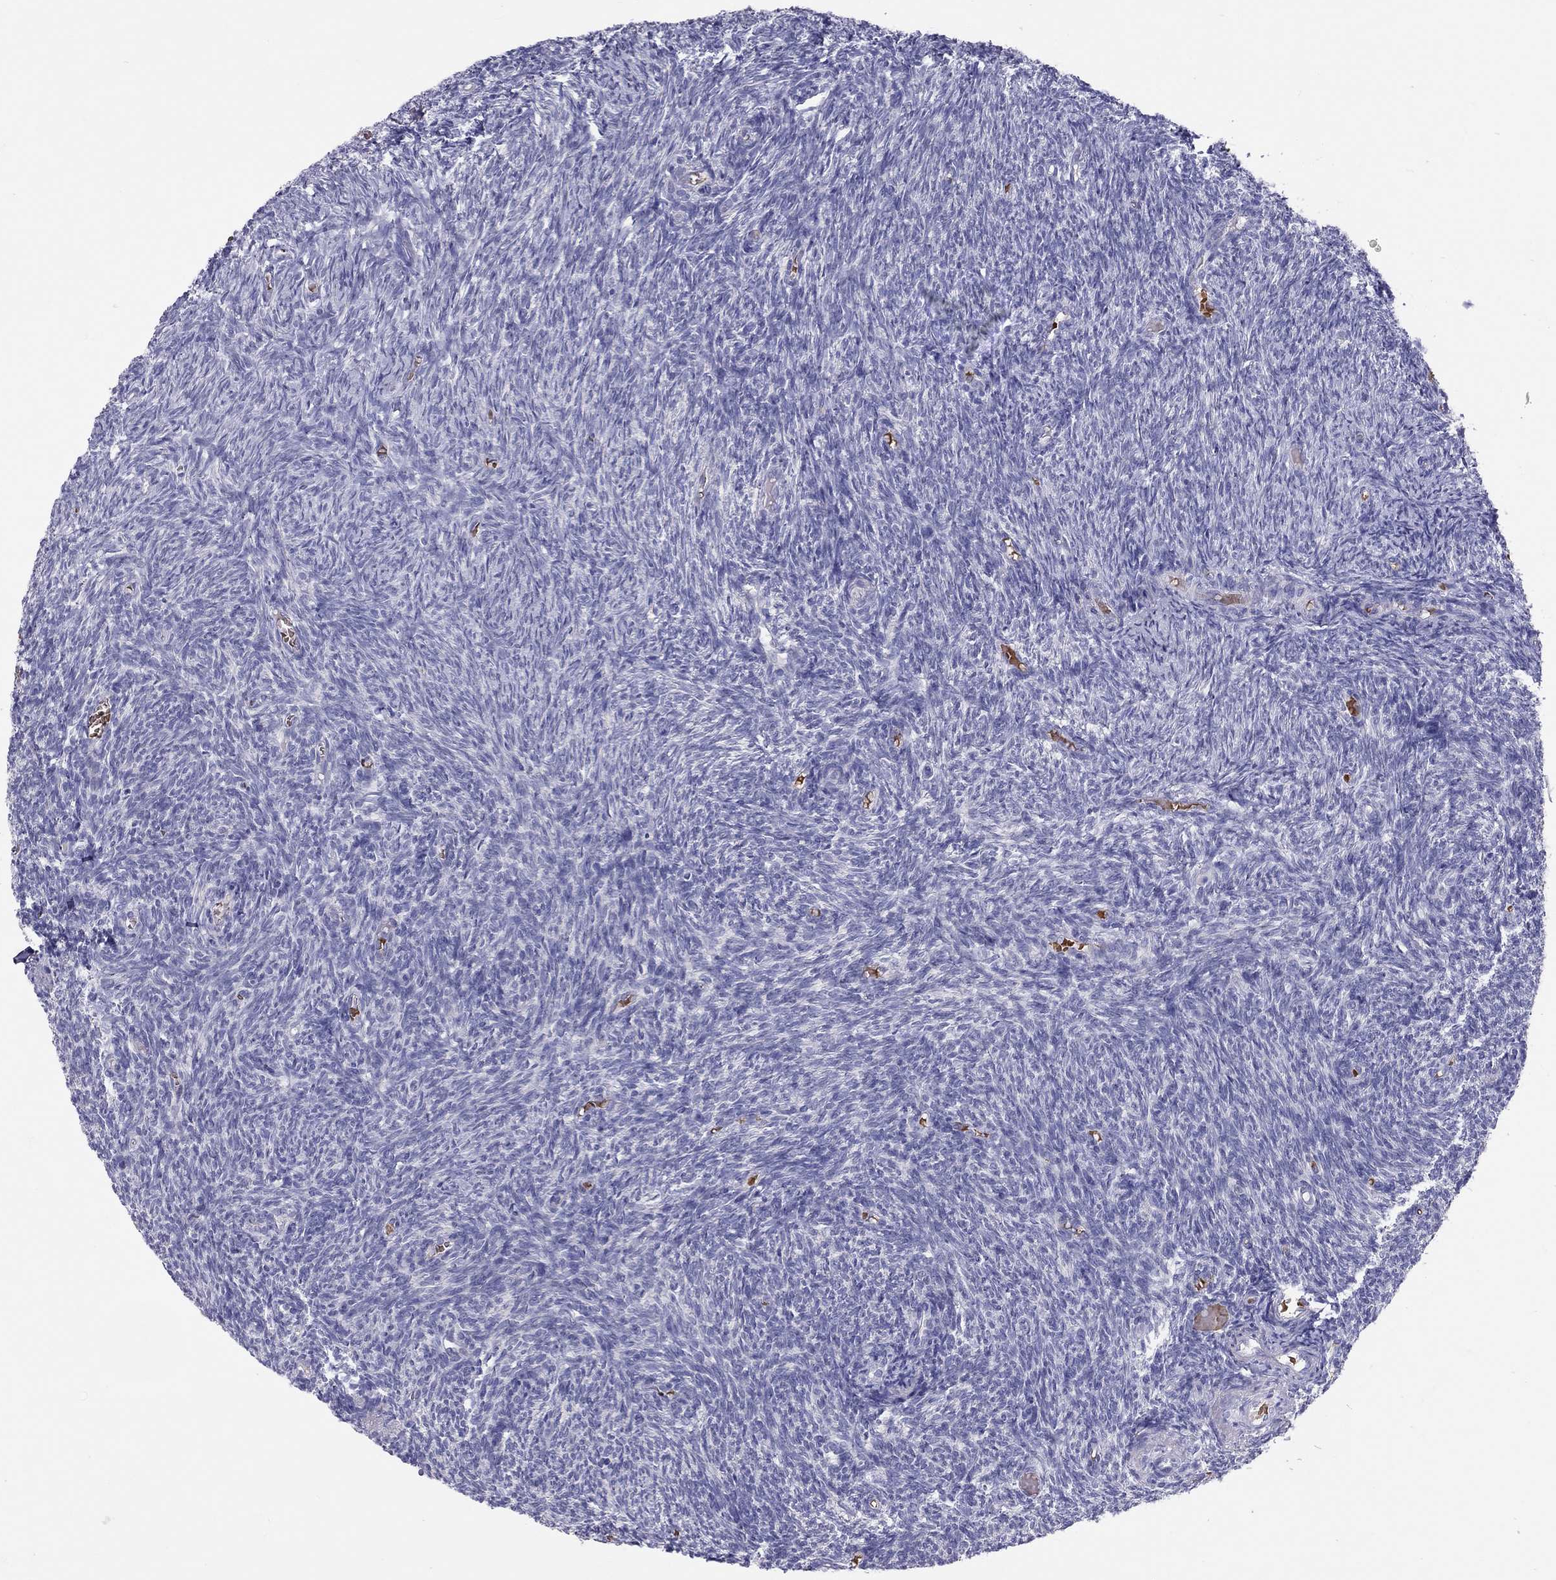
{"staining": {"intensity": "negative", "quantity": "none", "location": "none"}, "tissue": "ovary", "cell_type": "Follicle cells", "image_type": "normal", "snomed": [{"axis": "morphology", "description": "Normal tissue, NOS"}, {"axis": "topography", "description": "Ovary"}], "caption": "Immunohistochemistry micrograph of benign ovary: ovary stained with DAB reveals no significant protein expression in follicle cells.", "gene": "FRMD1", "patient": {"sex": "female", "age": 39}}